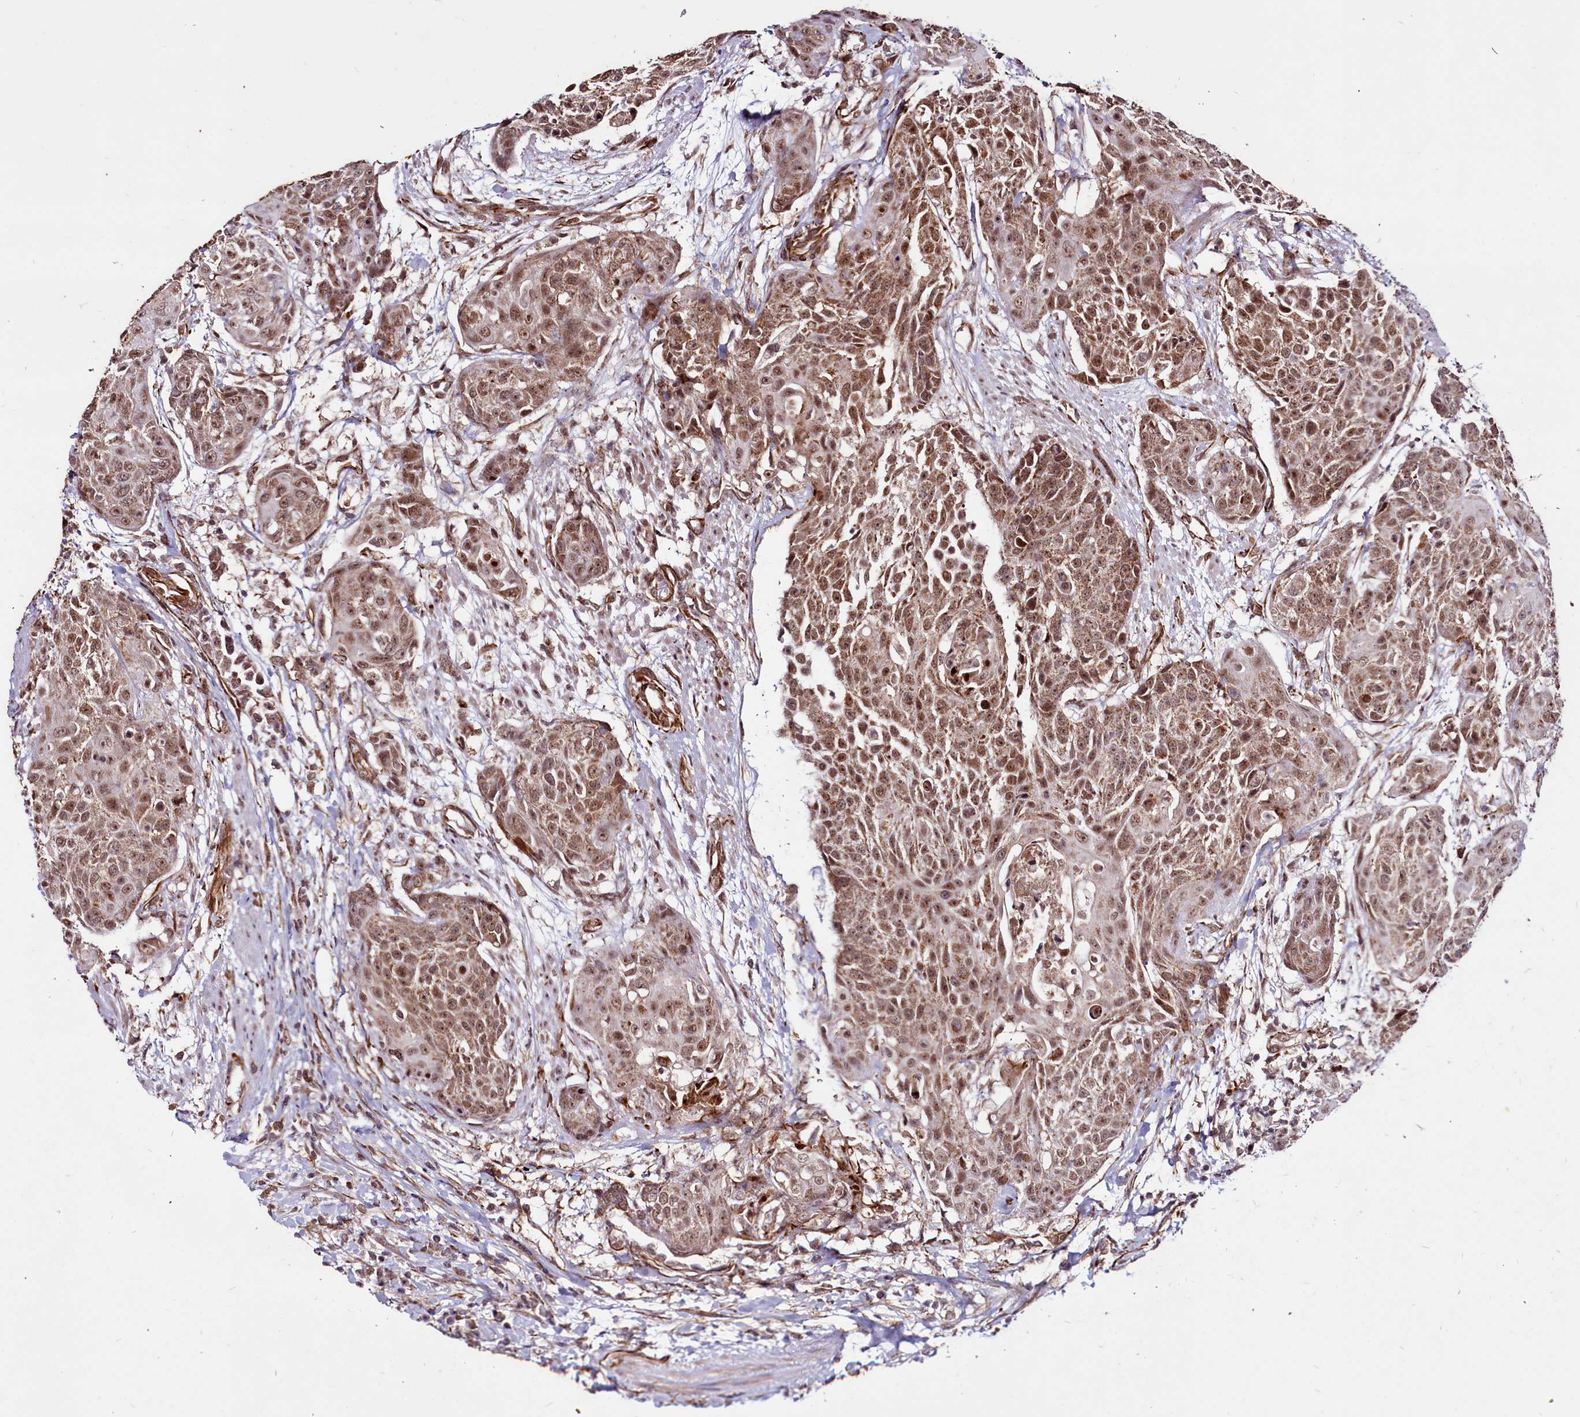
{"staining": {"intensity": "moderate", "quantity": ">75%", "location": "cytoplasmic/membranous,nuclear"}, "tissue": "urothelial cancer", "cell_type": "Tumor cells", "image_type": "cancer", "snomed": [{"axis": "morphology", "description": "Urothelial carcinoma, High grade"}, {"axis": "topography", "description": "Urinary bladder"}], "caption": "This photomicrograph shows urothelial cancer stained with immunohistochemistry to label a protein in brown. The cytoplasmic/membranous and nuclear of tumor cells show moderate positivity for the protein. Nuclei are counter-stained blue.", "gene": "CLK3", "patient": {"sex": "female", "age": 63}}